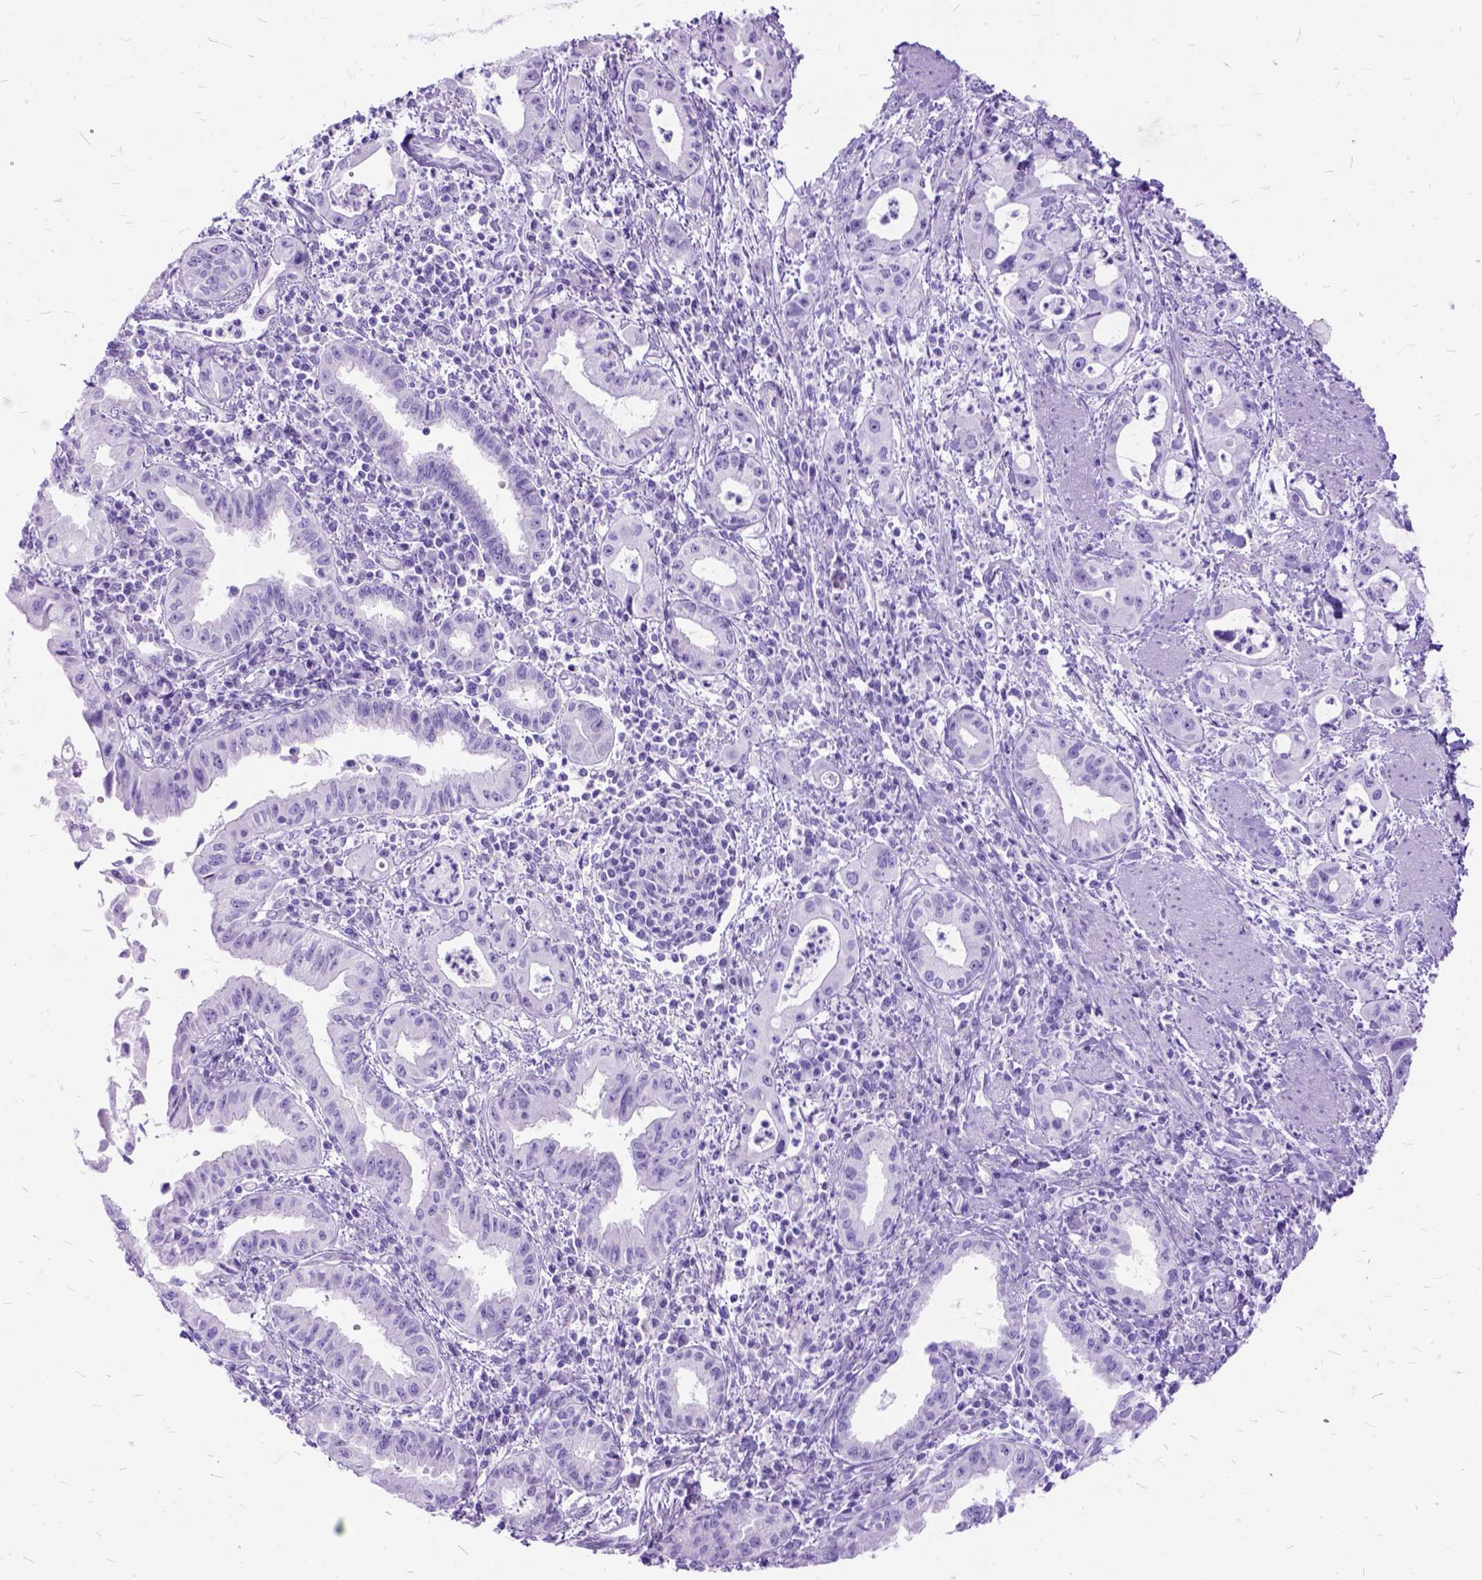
{"staining": {"intensity": "negative", "quantity": "none", "location": "none"}, "tissue": "pancreatic cancer", "cell_type": "Tumor cells", "image_type": "cancer", "snomed": [{"axis": "morphology", "description": "Adenocarcinoma, NOS"}, {"axis": "topography", "description": "Pancreas"}], "caption": "Immunohistochemical staining of adenocarcinoma (pancreatic) exhibits no significant positivity in tumor cells.", "gene": "DNAH2", "patient": {"sex": "male", "age": 72}}